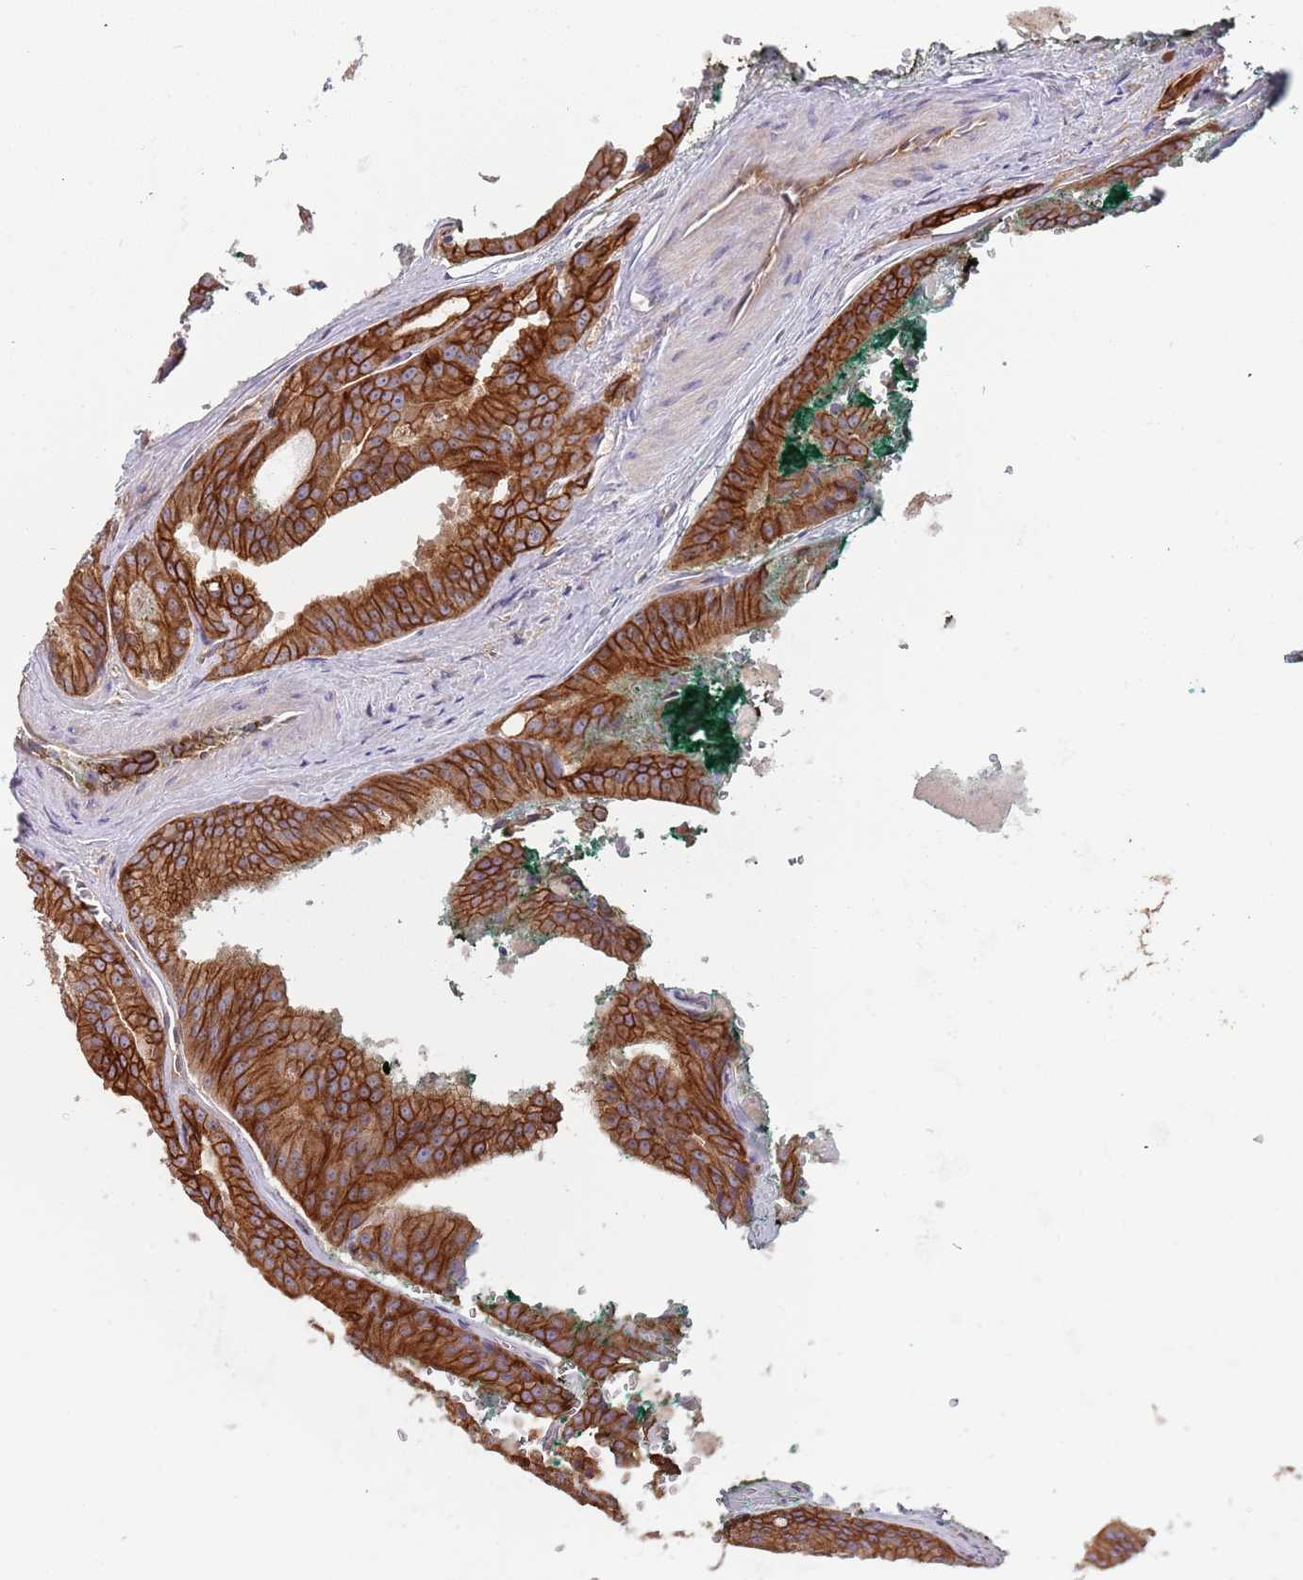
{"staining": {"intensity": "strong", "quantity": ">75%", "location": "cytoplasmic/membranous"}, "tissue": "prostate cancer", "cell_type": "Tumor cells", "image_type": "cancer", "snomed": [{"axis": "morphology", "description": "Adenocarcinoma, High grade"}, {"axis": "topography", "description": "Prostate"}], "caption": "The immunohistochemical stain labels strong cytoplasmic/membranous staining in tumor cells of prostate cancer (adenocarcinoma (high-grade)) tissue.", "gene": "GSDMD", "patient": {"sex": "male", "age": 61}}